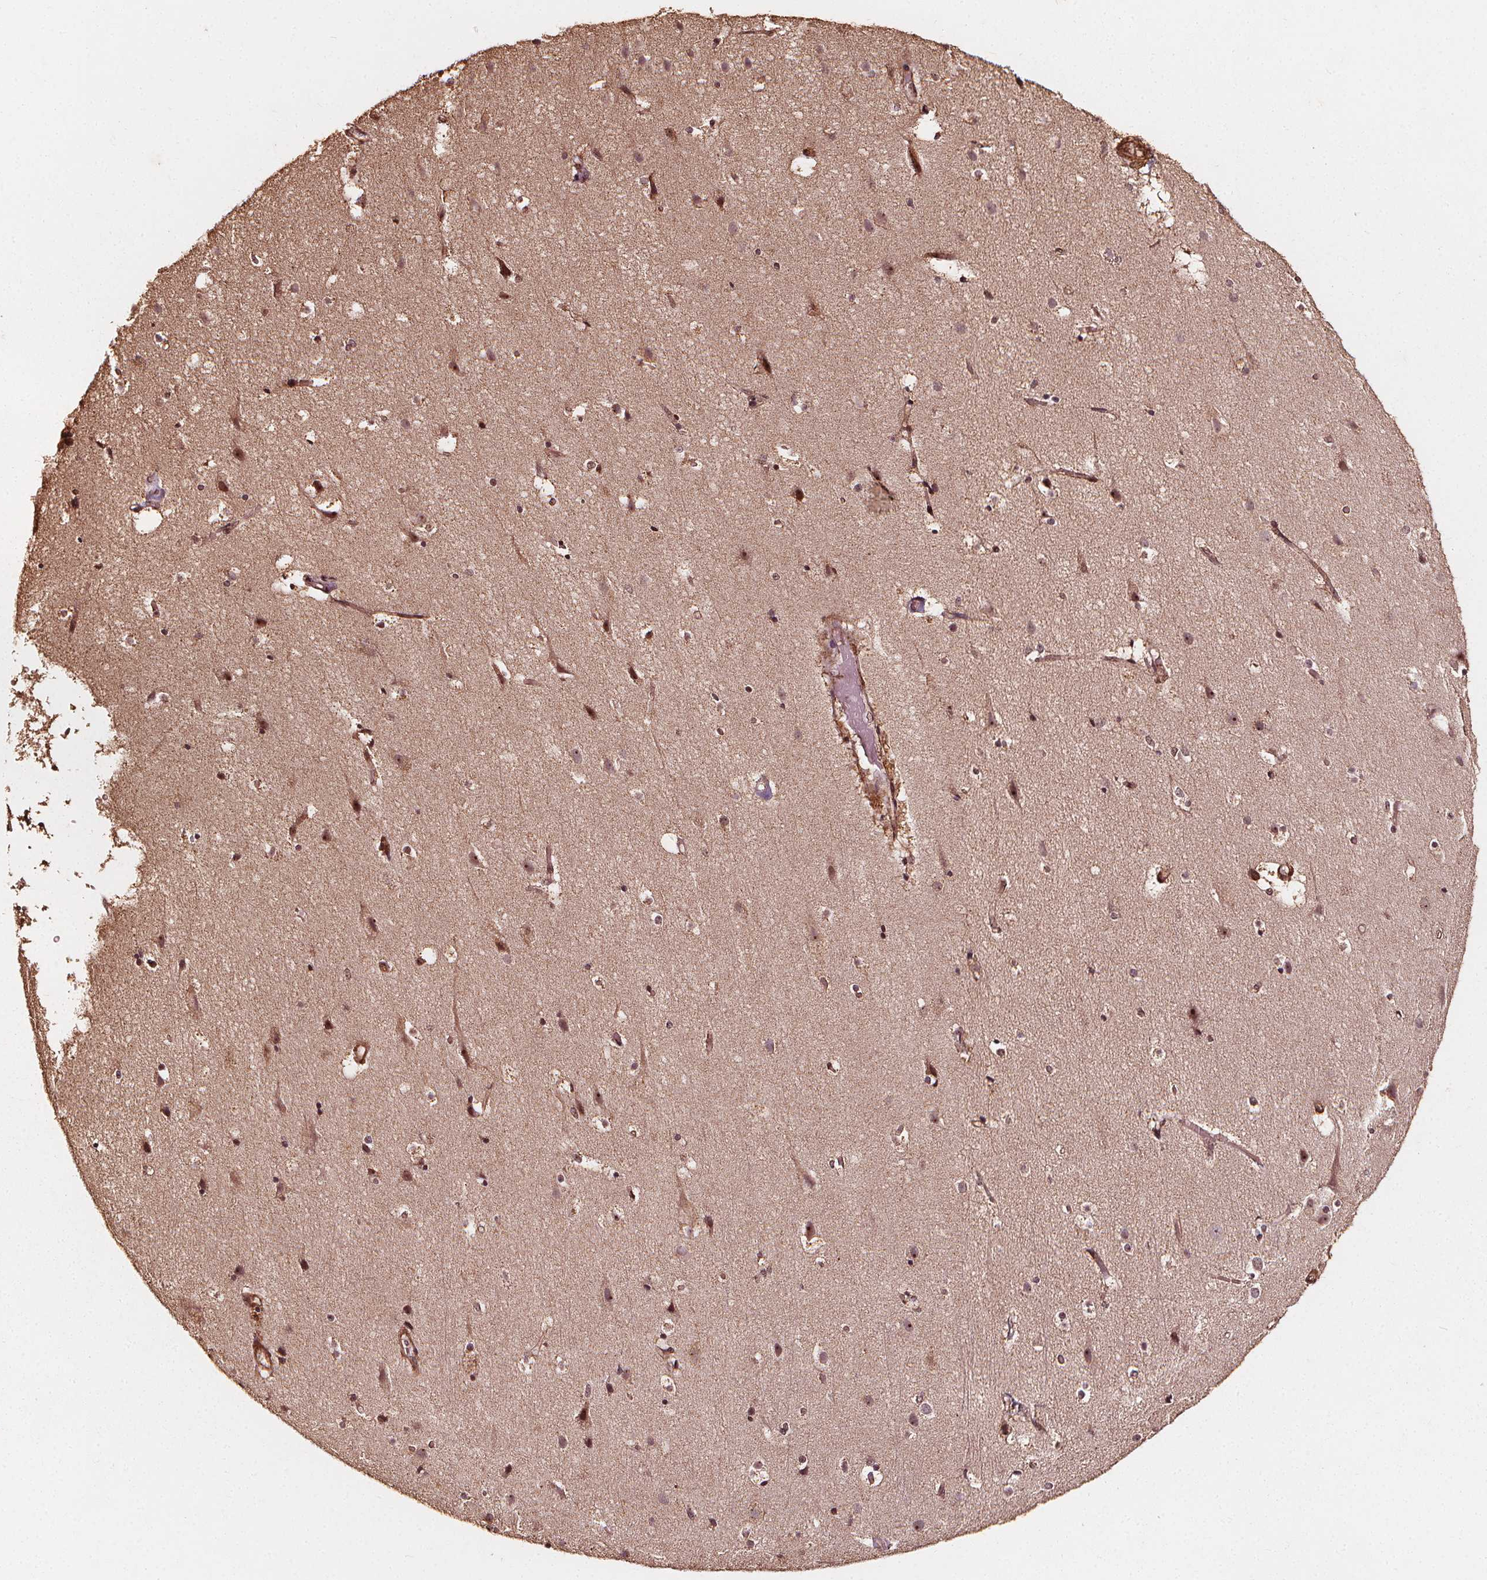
{"staining": {"intensity": "moderate", "quantity": ">75%", "location": "cytoplasmic/membranous,nuclear"}, "tissue": "cerebral cortex", "cell_type": "Endothelial cells", "image_type": "normal", "snomed": [{"axis": "morphology", "description": "Normal tissue, NOS"}, {"axis": "topography", "description": "Cerebral cortex"}], "caption": "Moderate cytoplasmic/membranous,nuclear protein expression is identified in about >75% of endothelial cells in cerebral cortex.", "gene": "EXOSC9", "patient": {"sex": "female", "age": 52}}